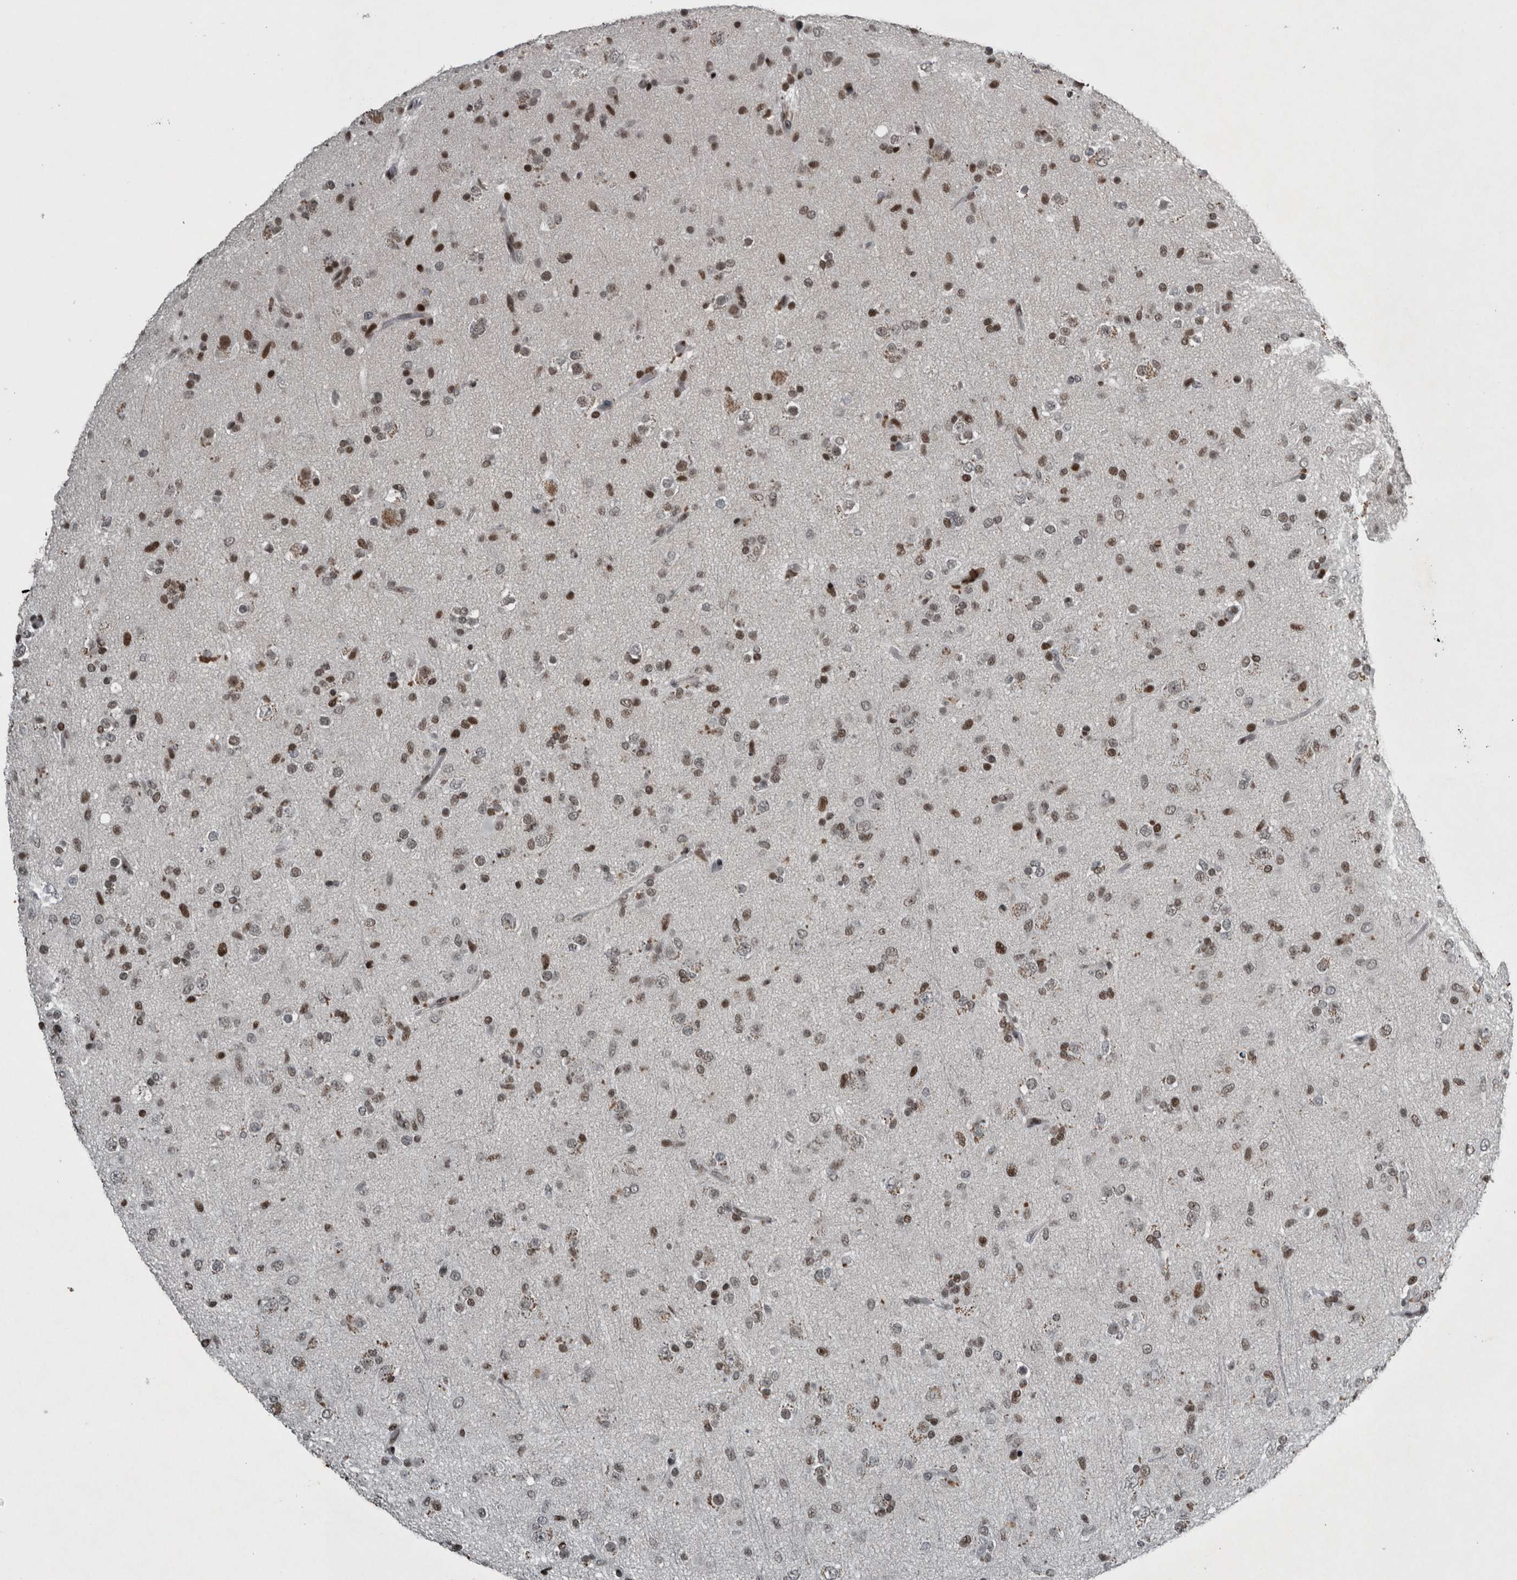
{"staining": {"intensity": "moderate", "quantity": ">75%", "location": "nuclear"}, "tissue": "glioma", "cell_type": "Tumor cells", "image_type": "cancer", "snomed": [{"axis": "morphology", "description": "Glioma, malignant, Low grade"}, {"axis": "topography", "description": "Brain"}], "caption": "The histopathology image displays staining of glioma, revealing moderate nuclear protein staining (brown color) within tumor cells.", "gene": "UNC50", "patient": {"sex": "male", "age": 65}}